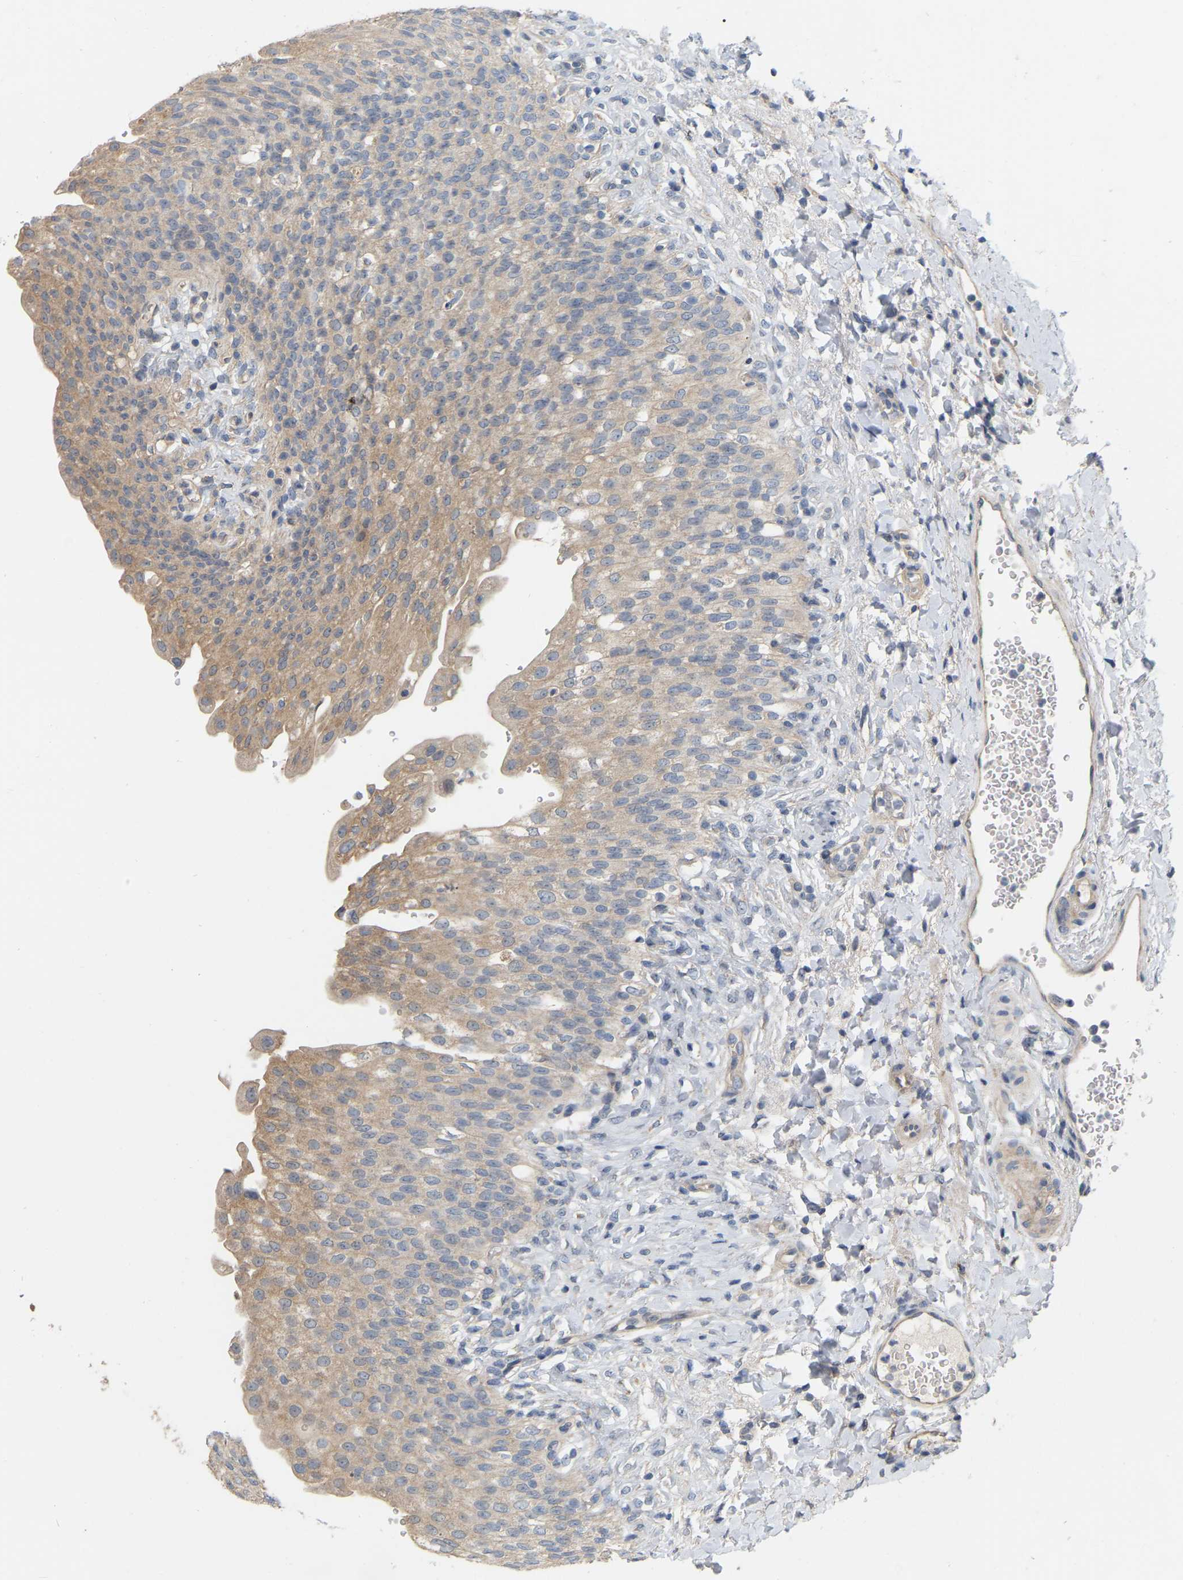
{"staining": {"intensity": "moderate", "quantity": ">75%", "location": "cytoplasmic/membranous"}, "tissue": "urinary bladder", "cell_type": "Urothelial cells", "image_type": "normal", "snomed": [{"axis": "morphology", "description": "Urothelial carcinoma, High grade"}, {"axis": "topography", "description": "Urinary bladder"}], "caption": "An image of human urinary bladder stained for a protein demonstrates moderate cytoplasmic/membranous brown staining in urothelial cells. (brown staining indicates protein expression, while blue staining denotes nuclei).", "gene": "SSH1", "patient": {"sex": "male", "age": 46}}